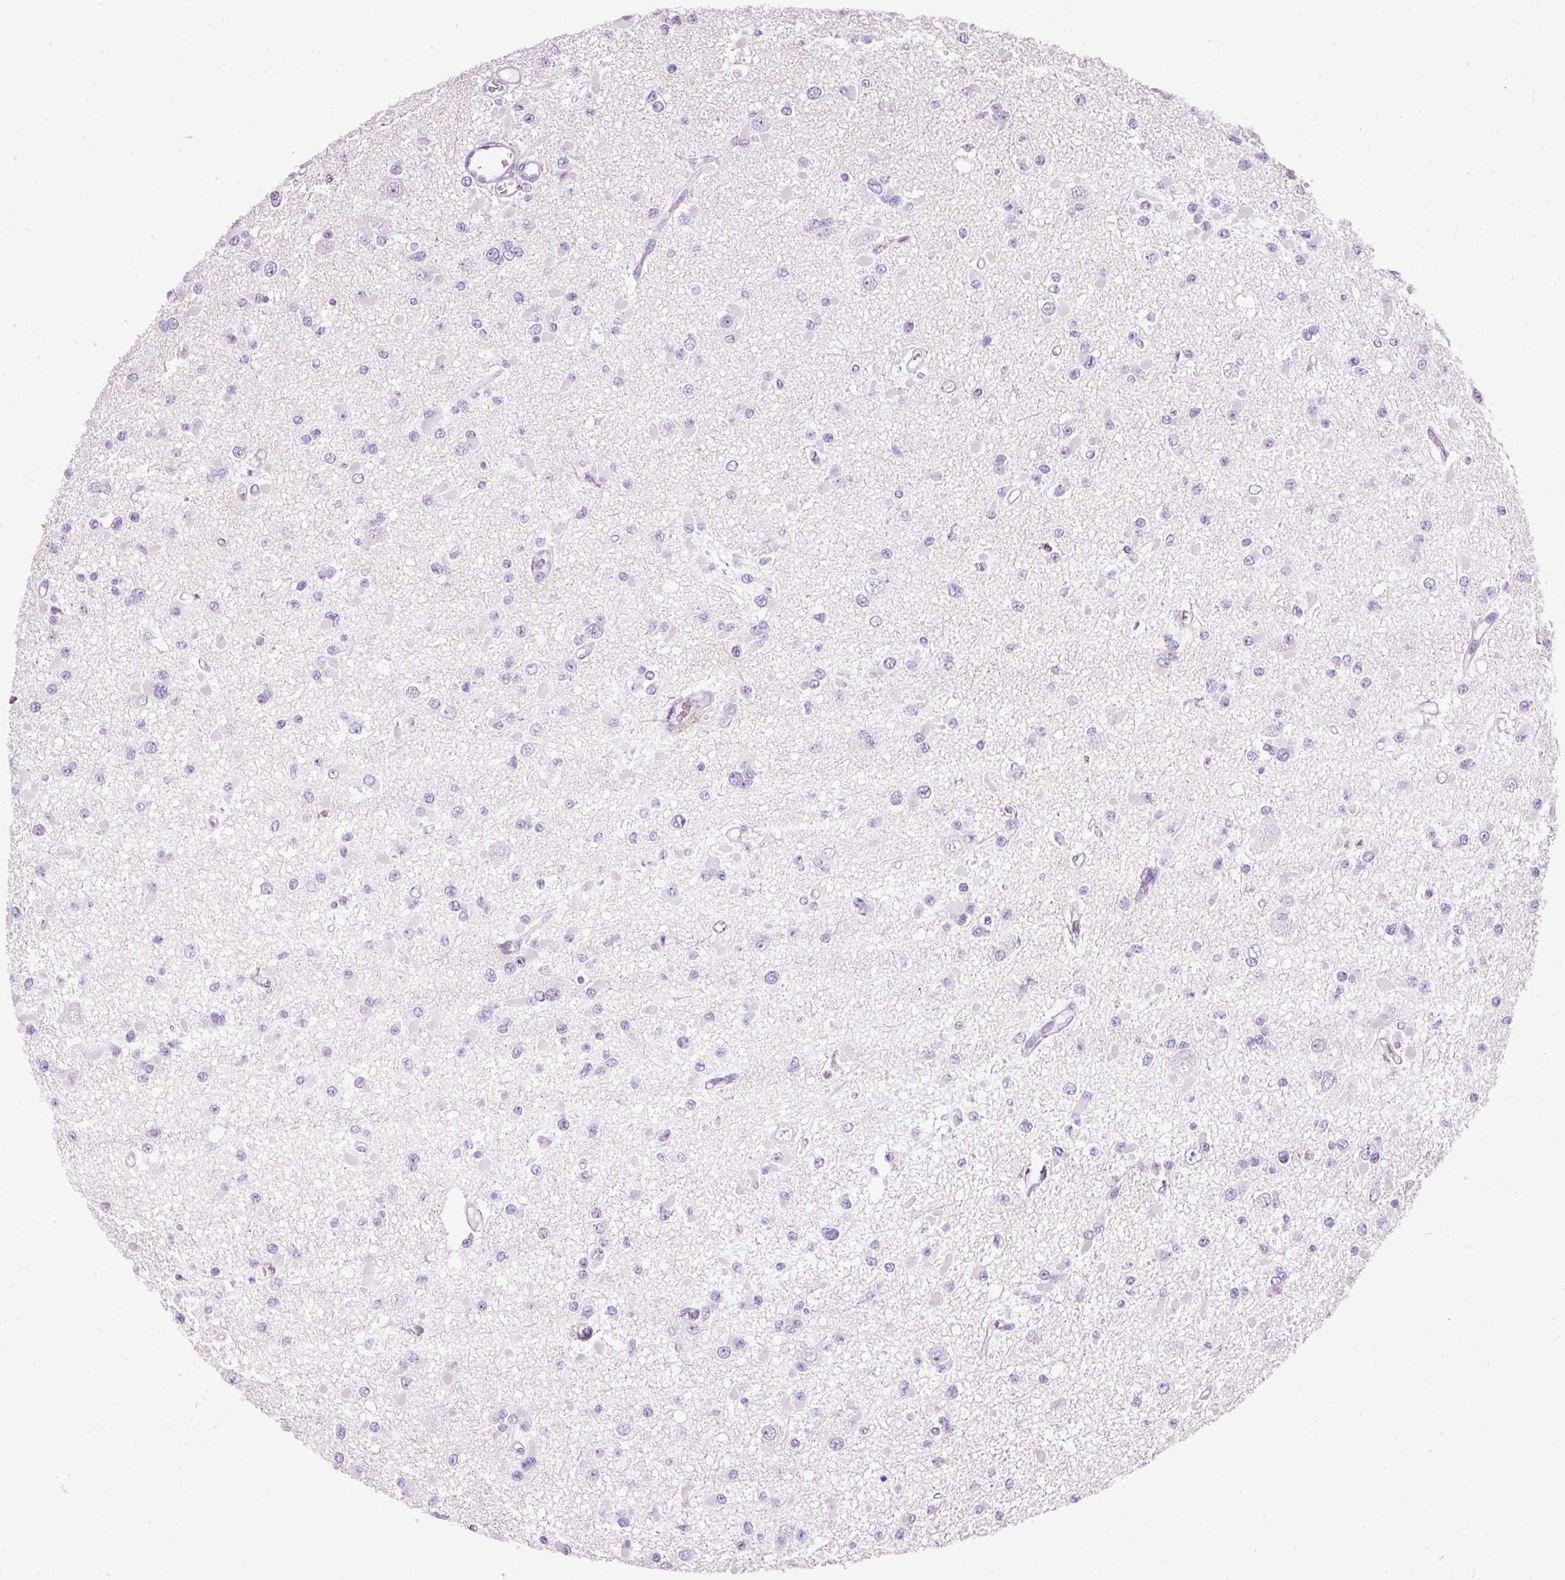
{"staining": {"intensity": "negative", "quantity": "none", "location": "none"}, "tissue": "glioma", "cell_type": "Tumor cells", "image_type": "cancer", "snomed": [{"axis": "morphology", "description": "Glioma, malignant, Low grade"}, {"axis": "topography", "description": "Brain"}], "caption": "A photomicrograph of human malignant low-grade glioma is negative for staining in tumor cells. (DAB (3,3'-diaminobenzidine) immunohistochemistry (IHC) visualized using brightfield microscopy, high magnification).", "gene": "BSND", "patient": {"sex": "female", "age": 22}}